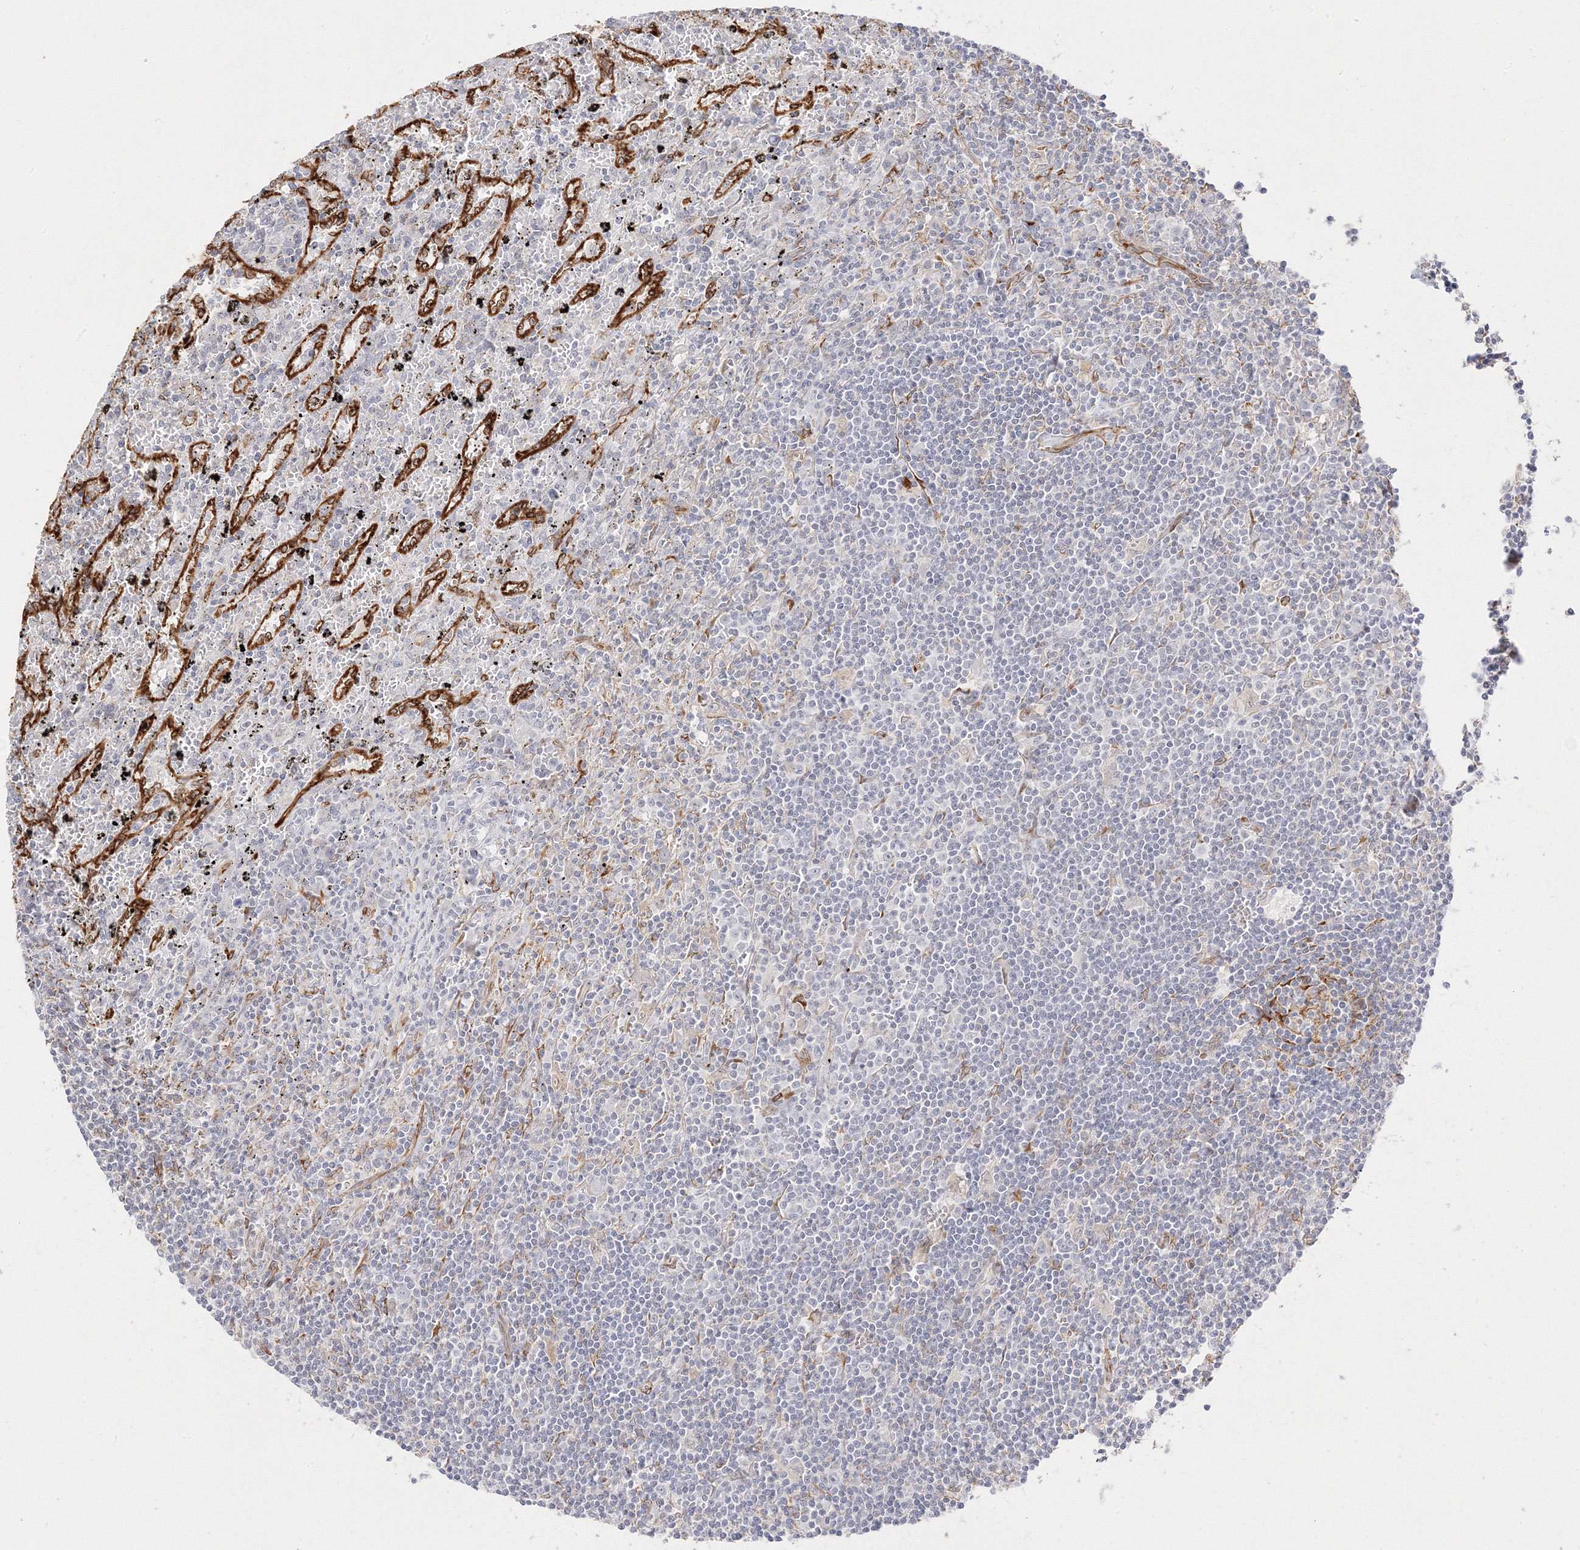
{"staining": {"intensity": "negative", "quantity": "none", "location": "none"}, "tissue": "lymphoma", "cell_type": "Tumor cells", "image_type": "cancer", "snomed": [{"axis": "morphology", "description": "Malignant lymphoma, non-Hodgkin's type, Low grade"}, {"axis": "topography", "description": "Spleen"}], "caption": "Protein analysis of lymphoma displays no significant expression in tumor cells.", "gene": "C2CD2", "patient": {"sex": "male", "age": 76}}